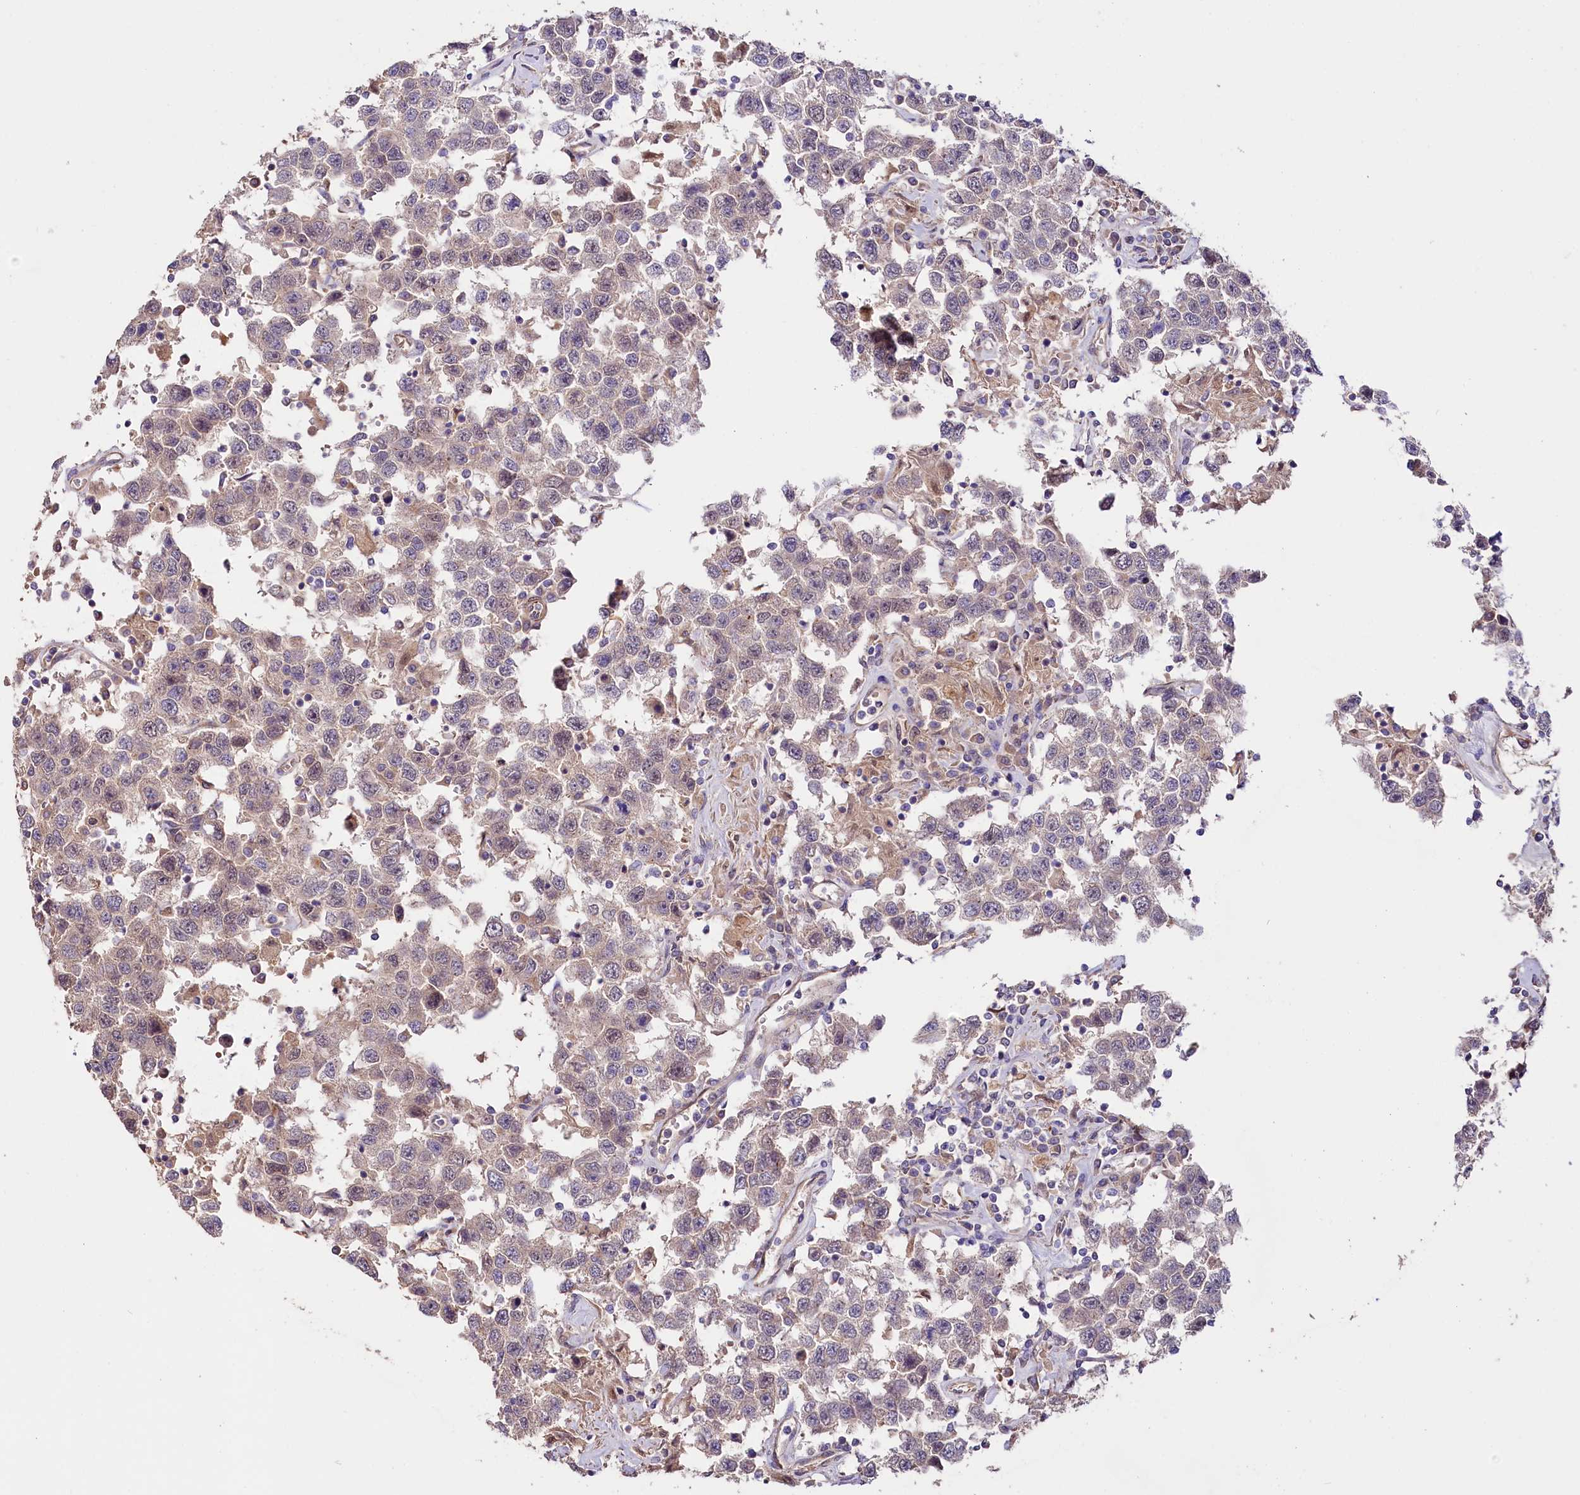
{"staining": {"intensity": "weak", "quantity": ">75%", "location": "cytoplasmic/membranous"}, "tissue": "testis cancer", "cell_type": "Tumor cells", "image_type": "cancer", "snomed": [{"axis": "morphology", "description": "Seminoma, NOS"}, {"axis": "topography", "description": "Testis"}], "caption": "DAB (3,3'-diaminobenzidine) immunohistochemical staining of human seminoma (testis) demonstrates weak cytoplasmic/membranous protein staining in approximately >75% of tumor cells.", "gene": "TTC12", "patient": {"sex": "male", "age": 41}}